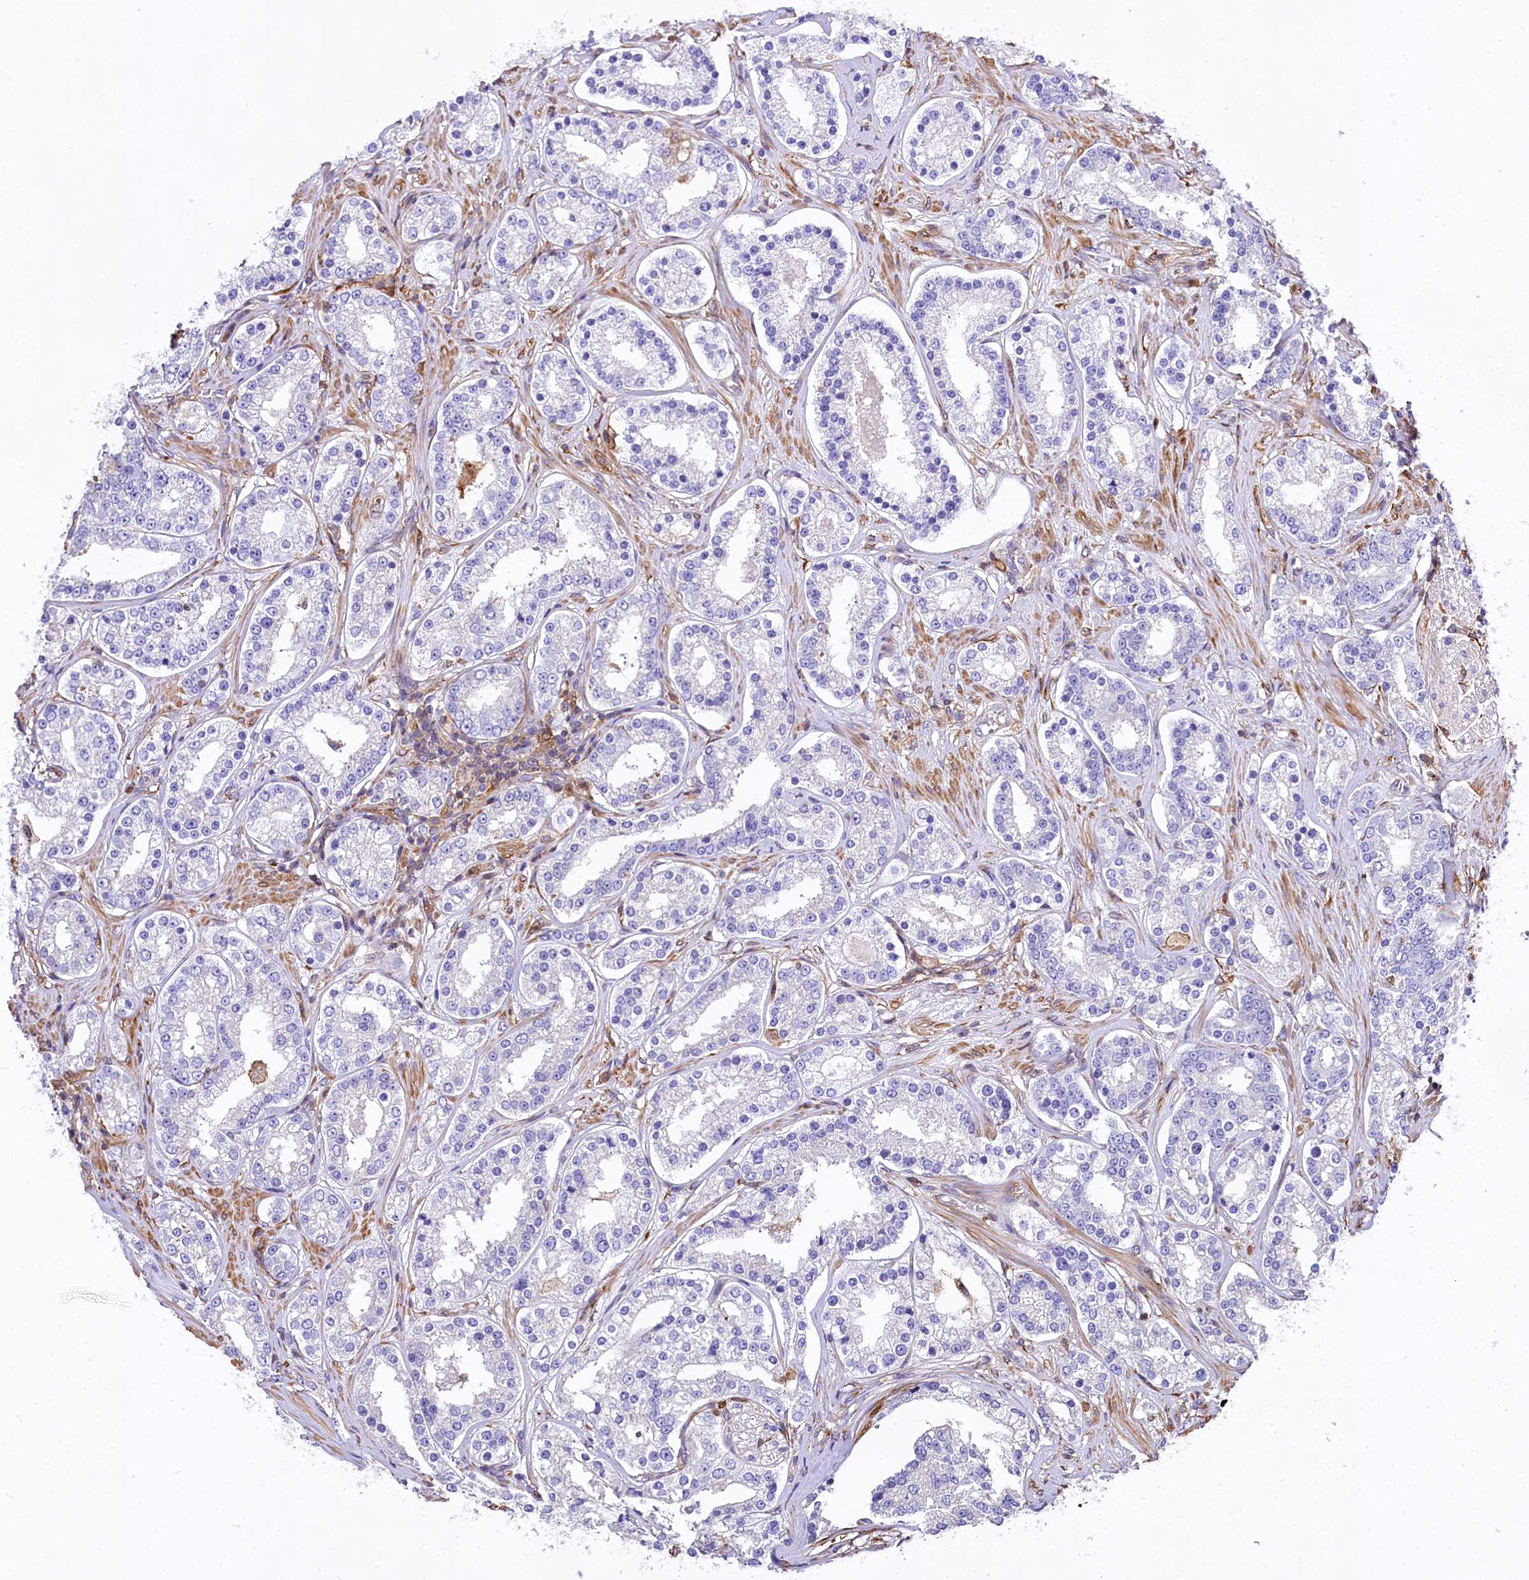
{"staining": {"intensity": "negative", "quantity": "none", "location": "none"}, "tissue": "prostate cancer", "cell_type": "Tumor cells", "image_type": "cancer", "snomed": [{"axis": "morphology", "description": "Normal tissue, NOS"}, {"axis": "morphology", "description": "Adenocarcinoma, High grade"}, {"axis": "topography", "description": "Prostate"}], "caption": "IHC of human prostate cancer (high-grade adenocarcinoma) demonstrates no positivity in tumor cells.", "gene": "FCHSD2", "patient": {"sex": "male", "age": 83}}